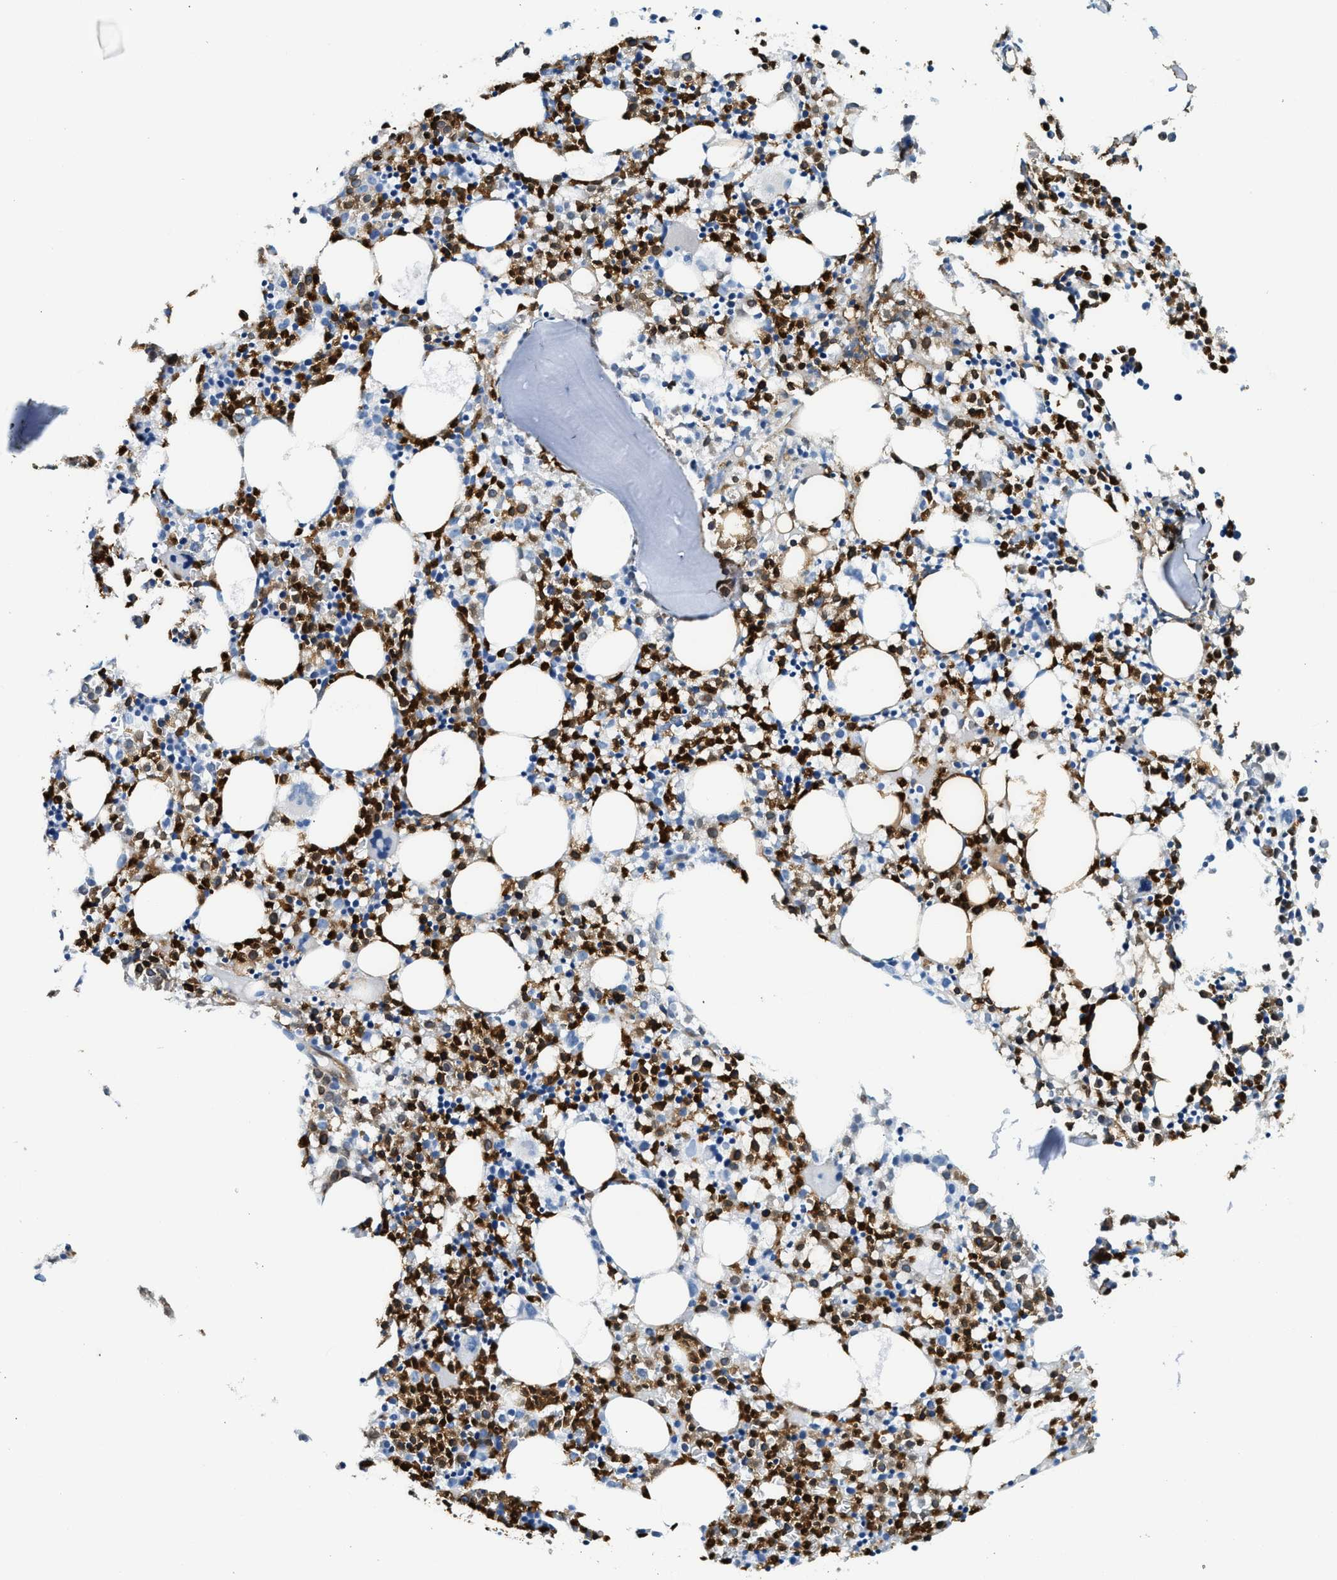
{"staining": {"intensity": "strong", "quantity": "25%-75%", "location": "cytoplasmic/membranous"}, "tissue": "bone marrow", "cell_type": "Hematopoietic cells", "image_type": "normal", "snomed": [{"axis": "morphology", "description": "Normal tissue, NOS"}, {"axis": "morphology", "description": "Inflammation, NOS"}, {"axis": "topography", "description": "Bone marrow"}], "caption": "The image exhibits immunohistochemical staining of benign bone marrow. There is strong cytoplasmic/membranous positivity is seen in about 25%-75% of hematopoietic cells. The staining was performed using DAB (3,3'-diaminobenzidine), with brown indicating positive protein expression. Nuclei are stained blue with hematoxylin.", "gene": "ANXA3", "patient": {"sex": "male", "age": 25}}